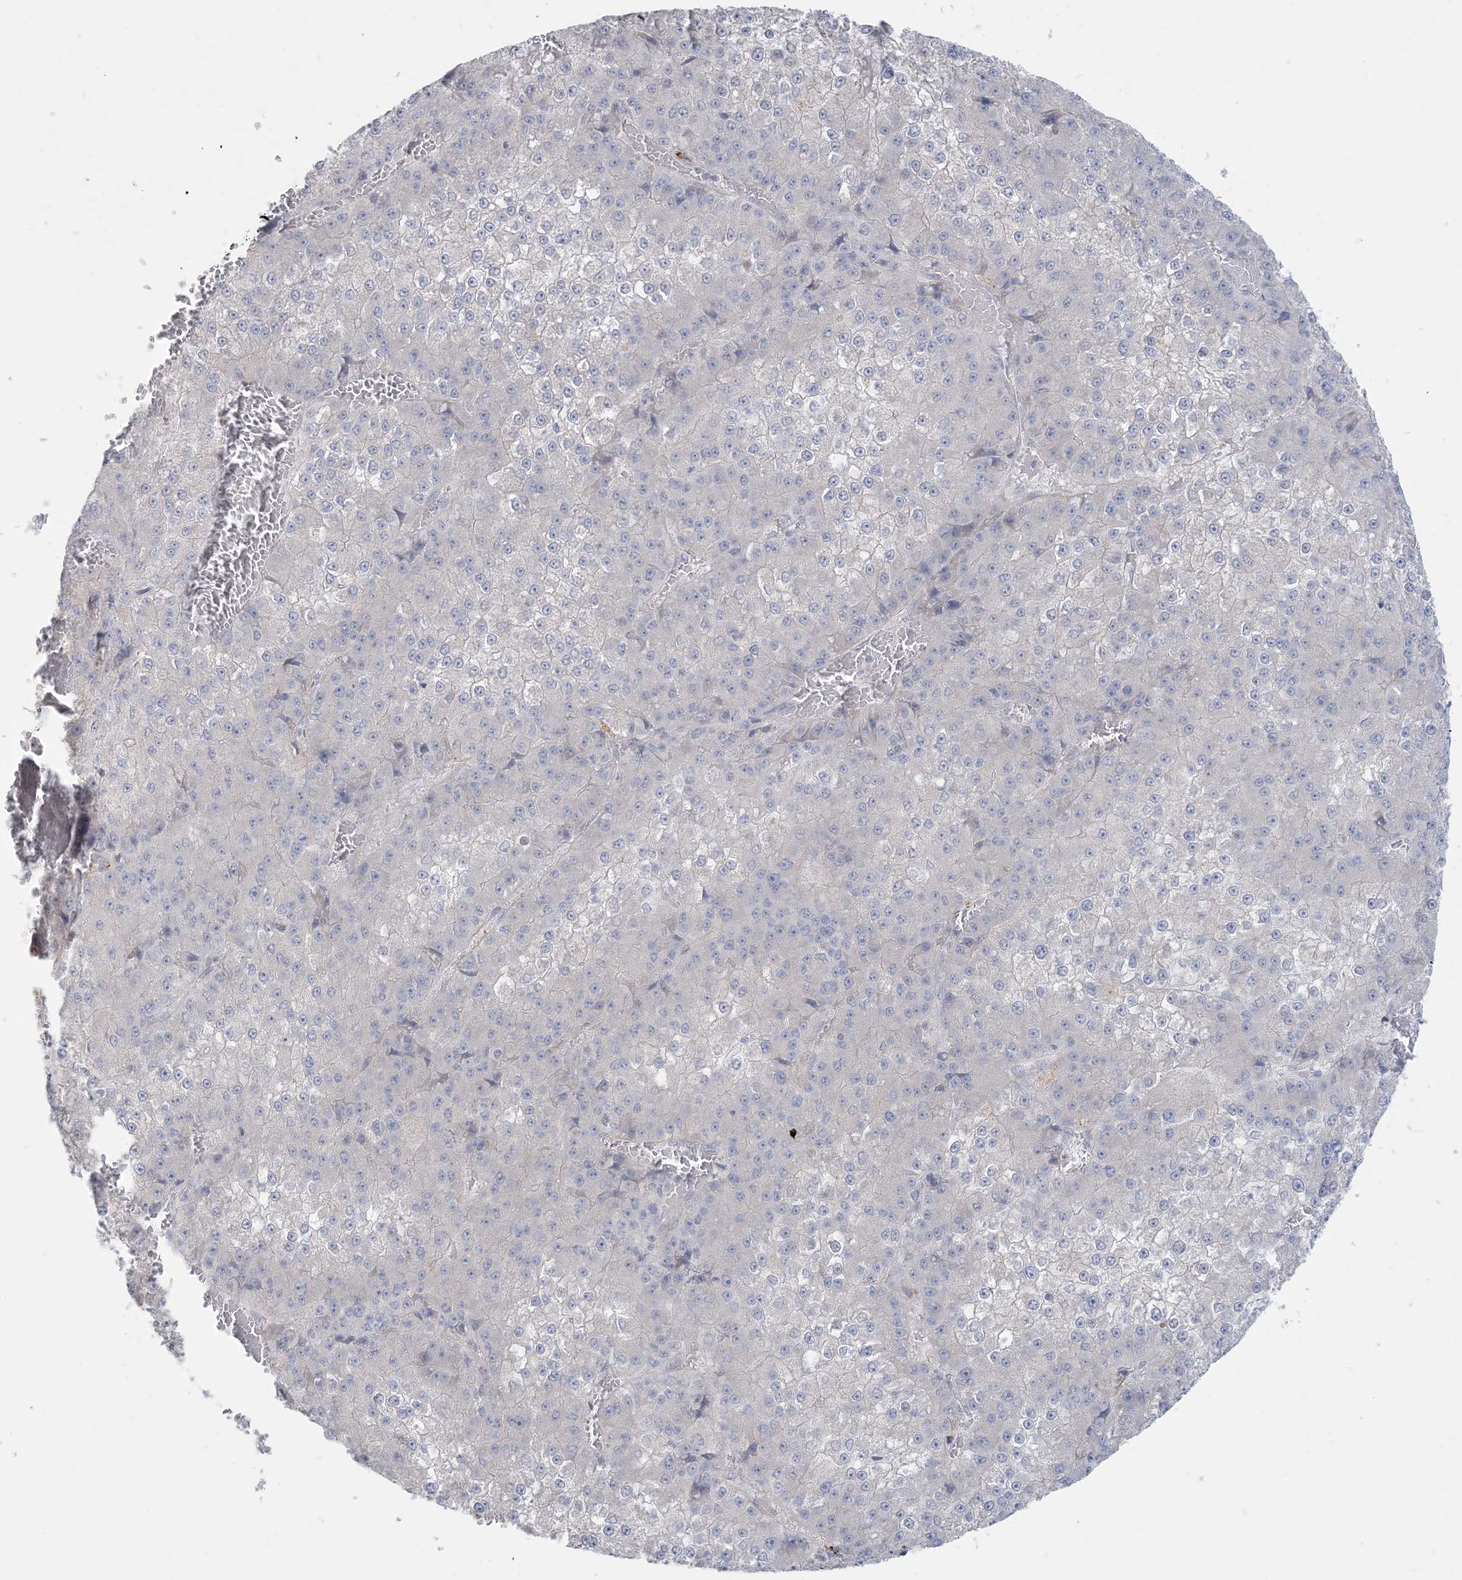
{"staining": {"intensity": "negative", "quantity": "none", "location": "none"}, "tissue": "liver cancer", "cell_type": "Tumor cells", "image_type": "cancer", "snomed": [{"axis": "morphology", "description": "Carcinoma, Hepatocellular, NOS"}, {"axis": "topography", "description": "Liver"}], "caption": "The IHC image has no significant expression in tumor cells of hepatocellular carcinoma (liver) tissue.", "gene": "KIF3A", "patient": {"sex": "female", "age": 73}}